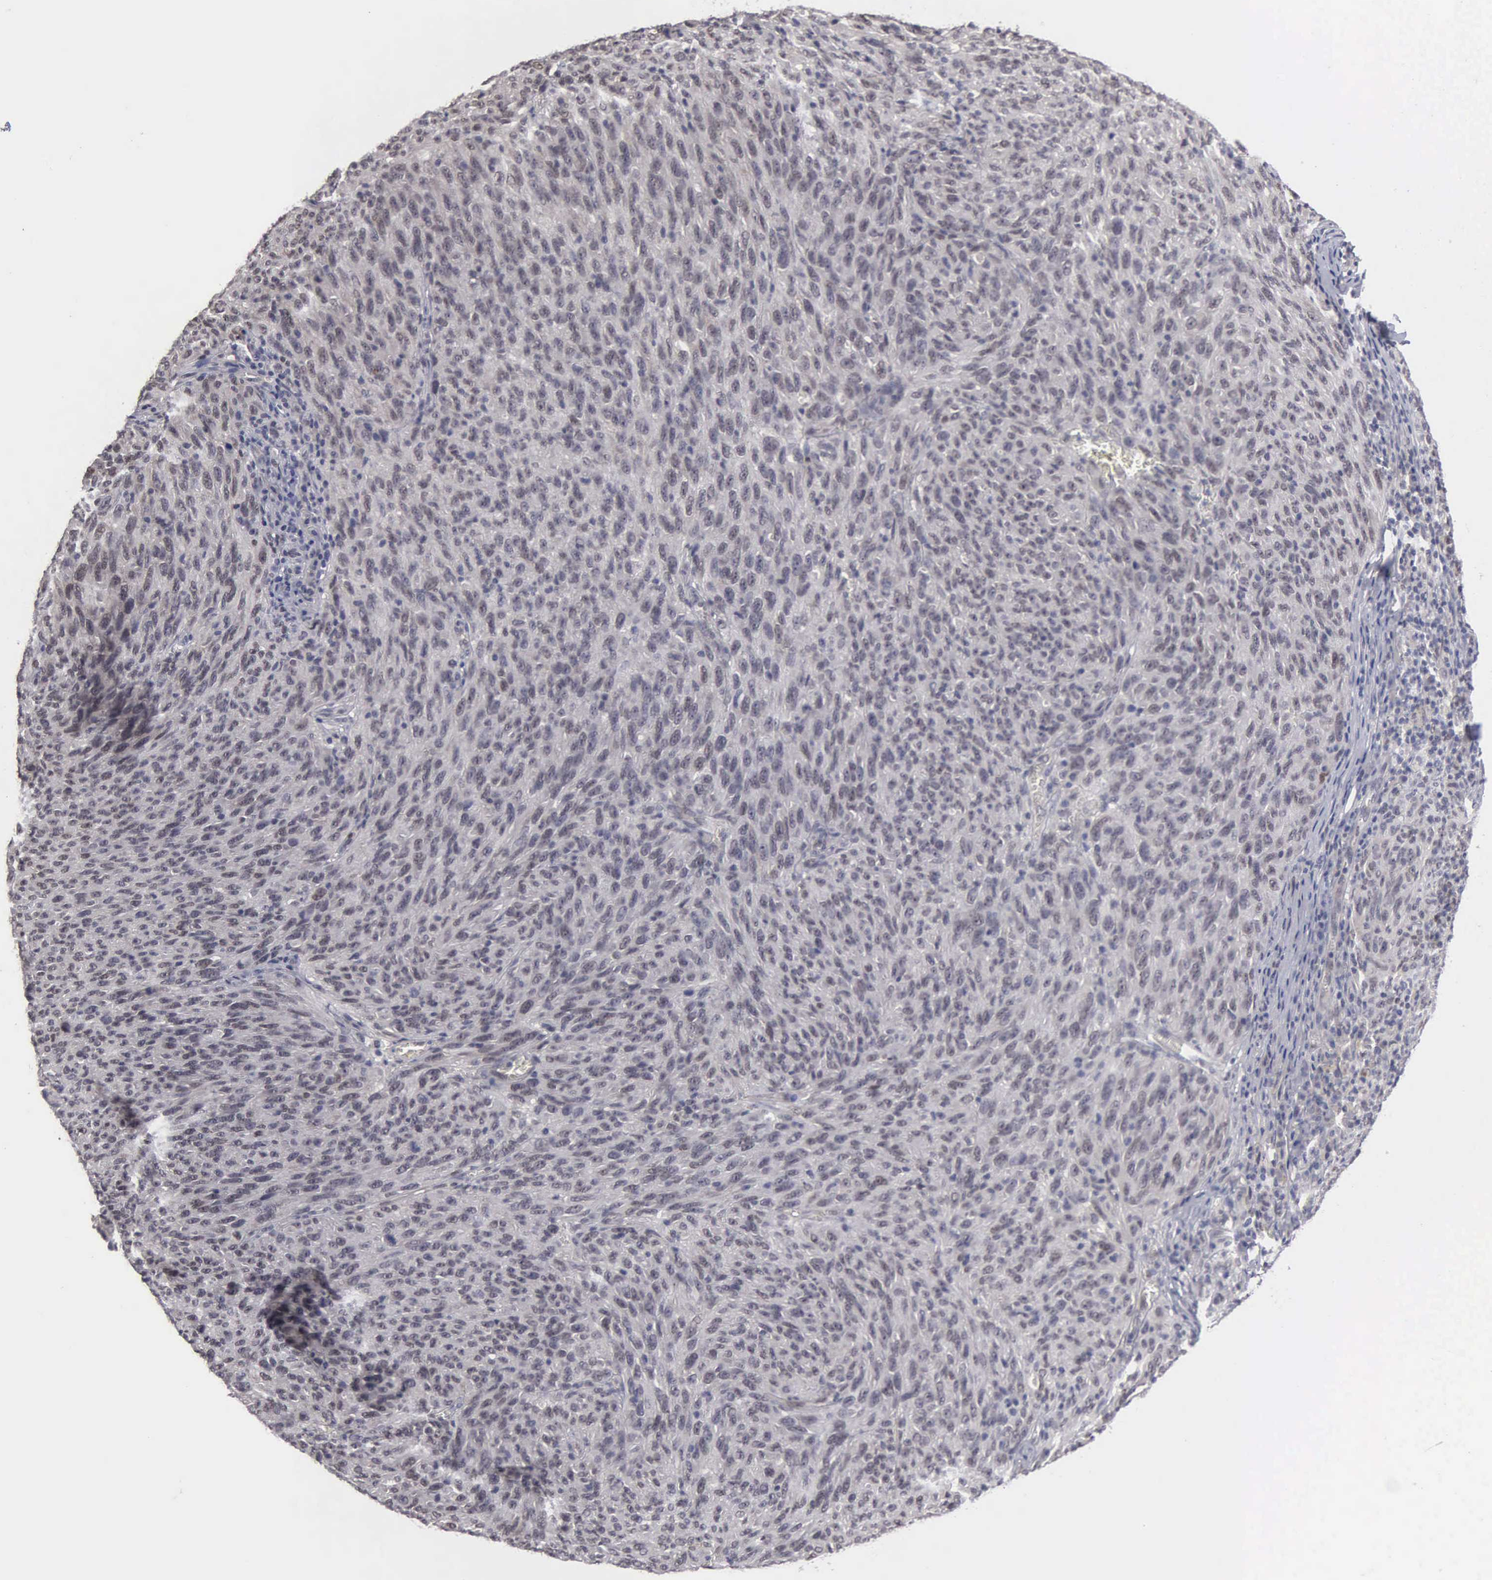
{"staining": {"intensity": "negative", "quantity": "none", "location": "none"}, "tissue": "melanoma", "cell_type": "Tumor cells", "image_type": "cancer", "snomed": [{"axis": "morphology", "description": "Malignant melanoma, NOS"}, {"axis": "topography", "description": "Skin"}], "caption": "High power microscopy image of an immunohistochemistry (IHC) photomicrograph of melanoma, revealing no significant positivity in tumor cells. Nuclei are stained in blue.", "gene": "ZBTB33", "patient": {"sex": "male", "age": 76}}